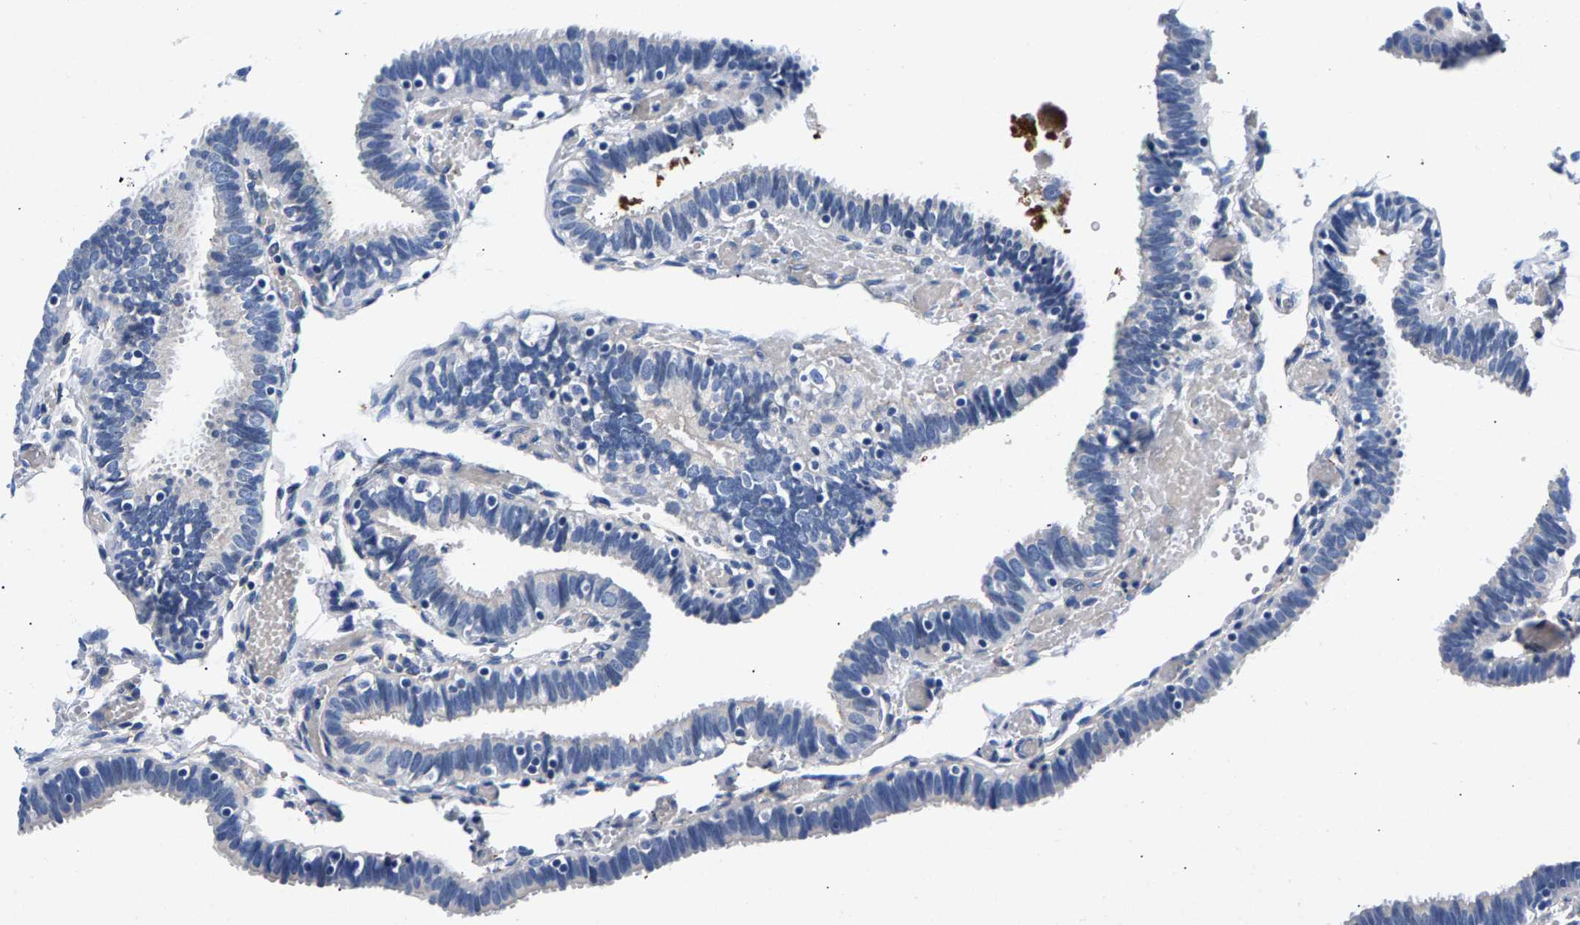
{"staining": {"intensity": "negative", "quantity": "none", "location": "none"}, "tissue": "fallopian tube", "cell_type": "Glandular cells", "image_type": "normal", "snomed": [{"axis": "morphology", "description": "Normal tissue, NOS"}, {"axis": "topography", "description": "Fallopian tube"}], "caption": "Normal fallopian tube was stained to show a protein in brown. There is no significant staining in glandular cells. The staining was performed using DAB (3,3'-diaminobenzidine) to visualize the protein expression in brown, while the nuclei were stained in blue with hematoxylin (Magnification: 20x).", "gene": "P2RY4", "patient": {"sex": "female", "age": 46}}